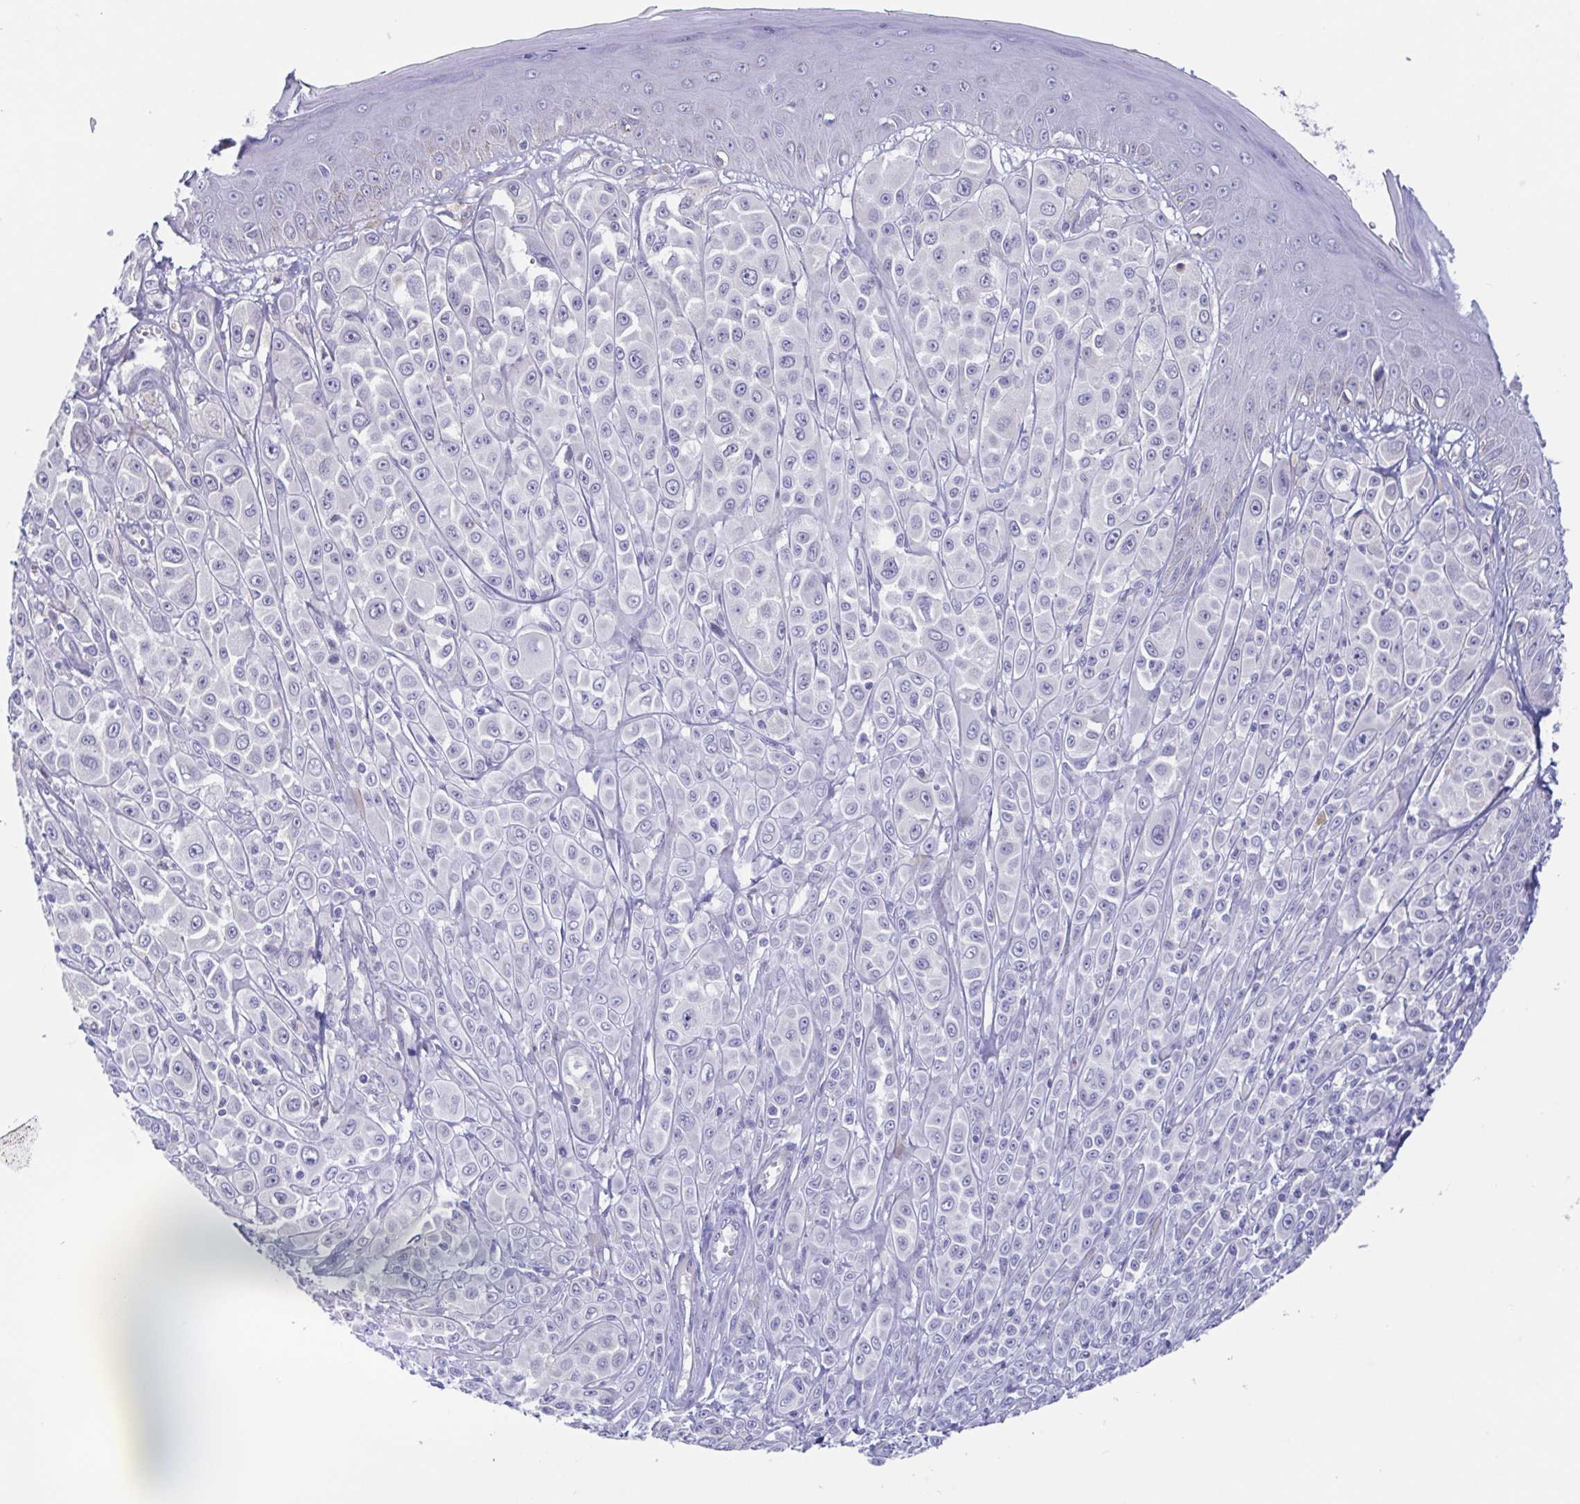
{"staining": {"intensity": "negative", "quantity": "none", "location": "none"}, "tissue": "melanoma", "cell_type": "Tumor cells", "image_type": "cancer", "snomed": [{"axis": "morphology", "description": "Malignant melanoma, NOS"}, {"axis": "topography", "description": "Skin"}], "caption": "Immunohistochemistry (IHC) image of human malignant melanoma stained for a protein (brown), which displays no positivity in tumor cells.", "gene": "TEX12", "patient": {"sex": "male", "age": 67}}